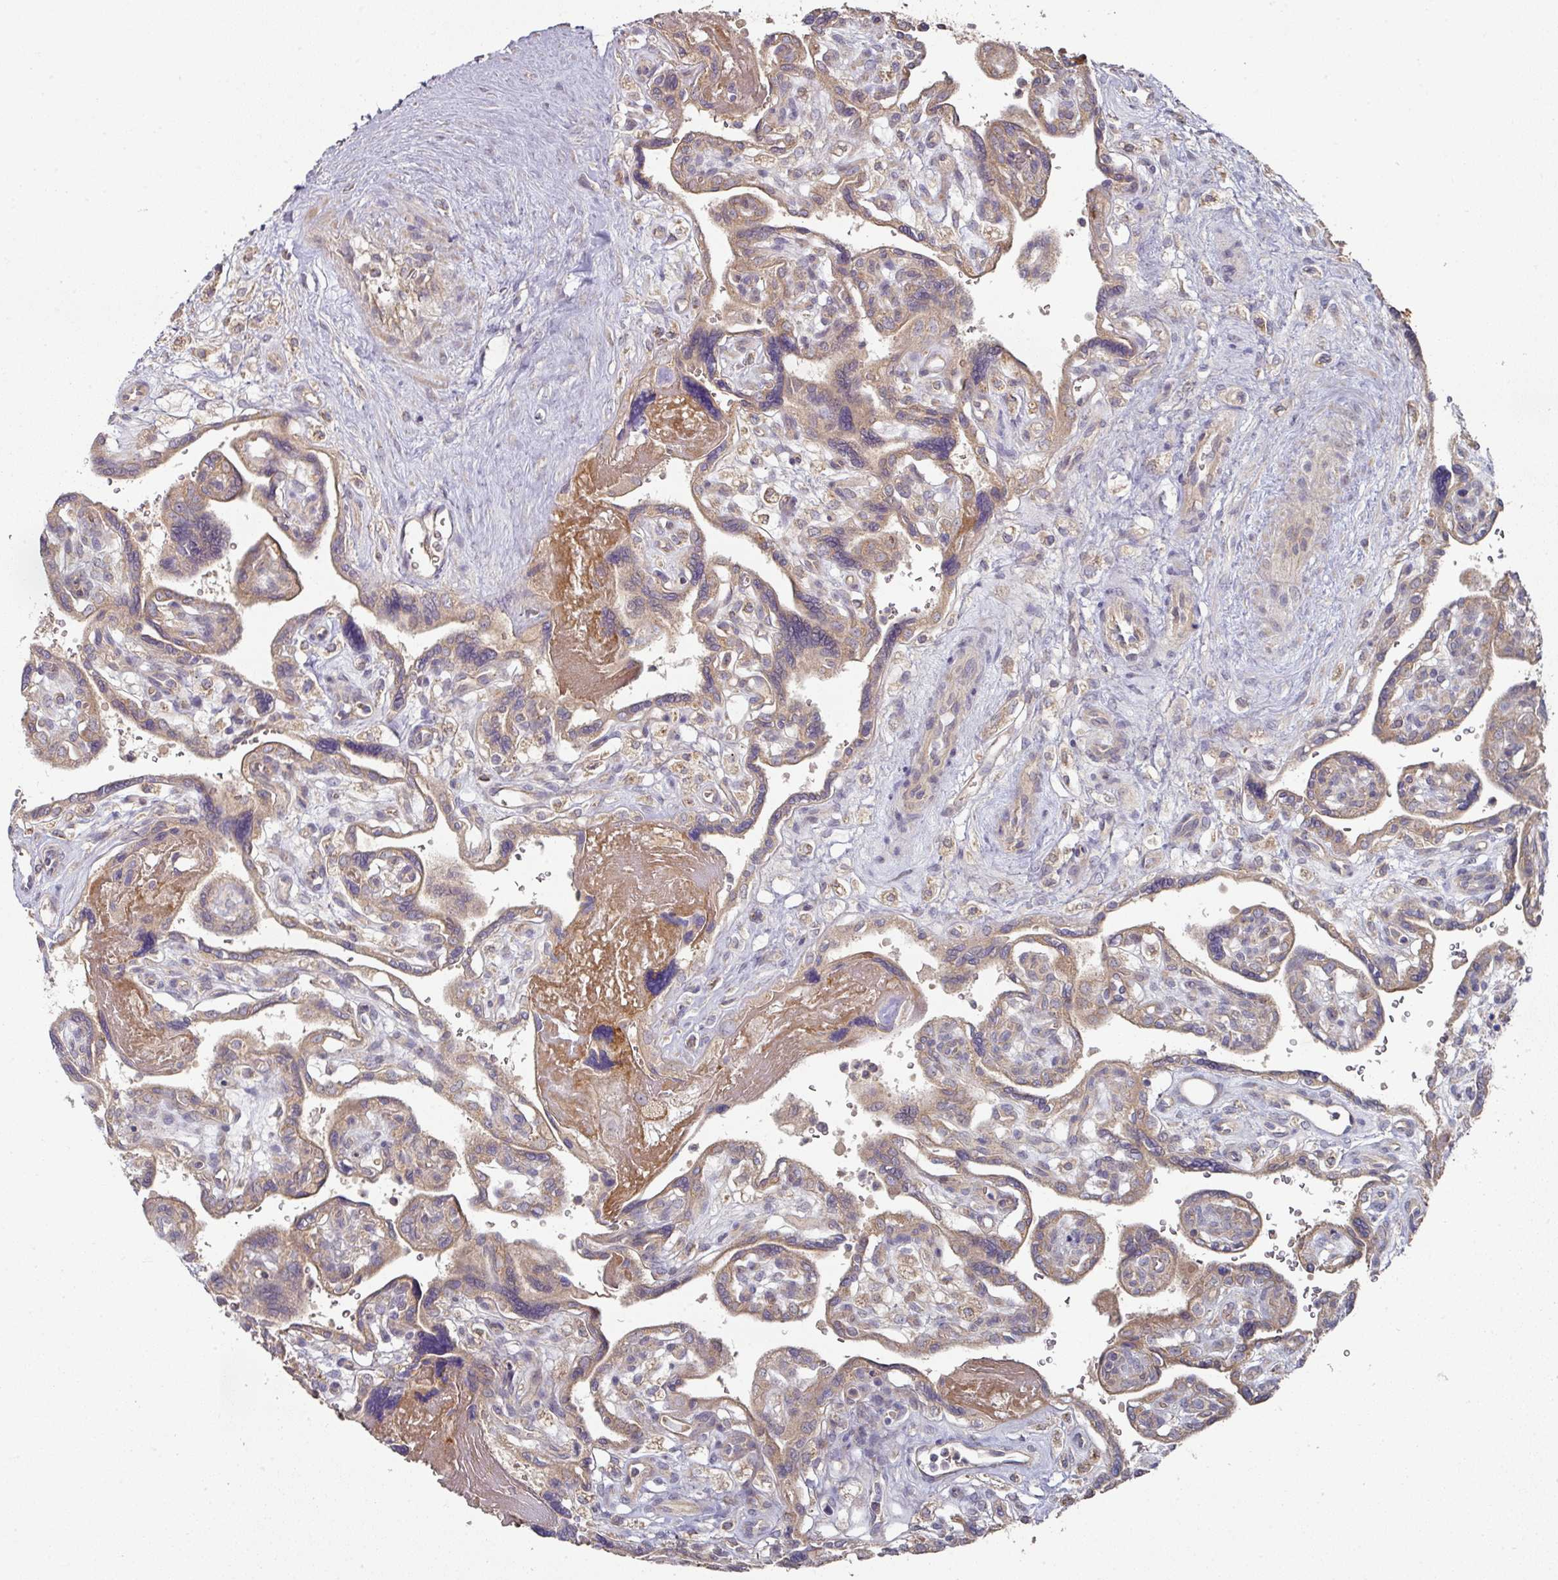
{"staining": {"intensity": "moderate", "quantity": "<25%", "location": "cytoplasmic/membranous"}, "tissue": "placenta", "cell_type": "Decidual cells", "image_type": "normal", "snomed": [{"axis": "morphology", "description": "Normal tissue, NOS"}, {"axis": "topography", "description": "Placenta"}], "caption": "This histopathology image shows IHC staining of unremarkable human placenta, with low moderate cytoplasmic/membranous positivity in about <25% of decidual cells.", "gene": "DNAJC7", "patient": {"sex": "female", "age": 39}}